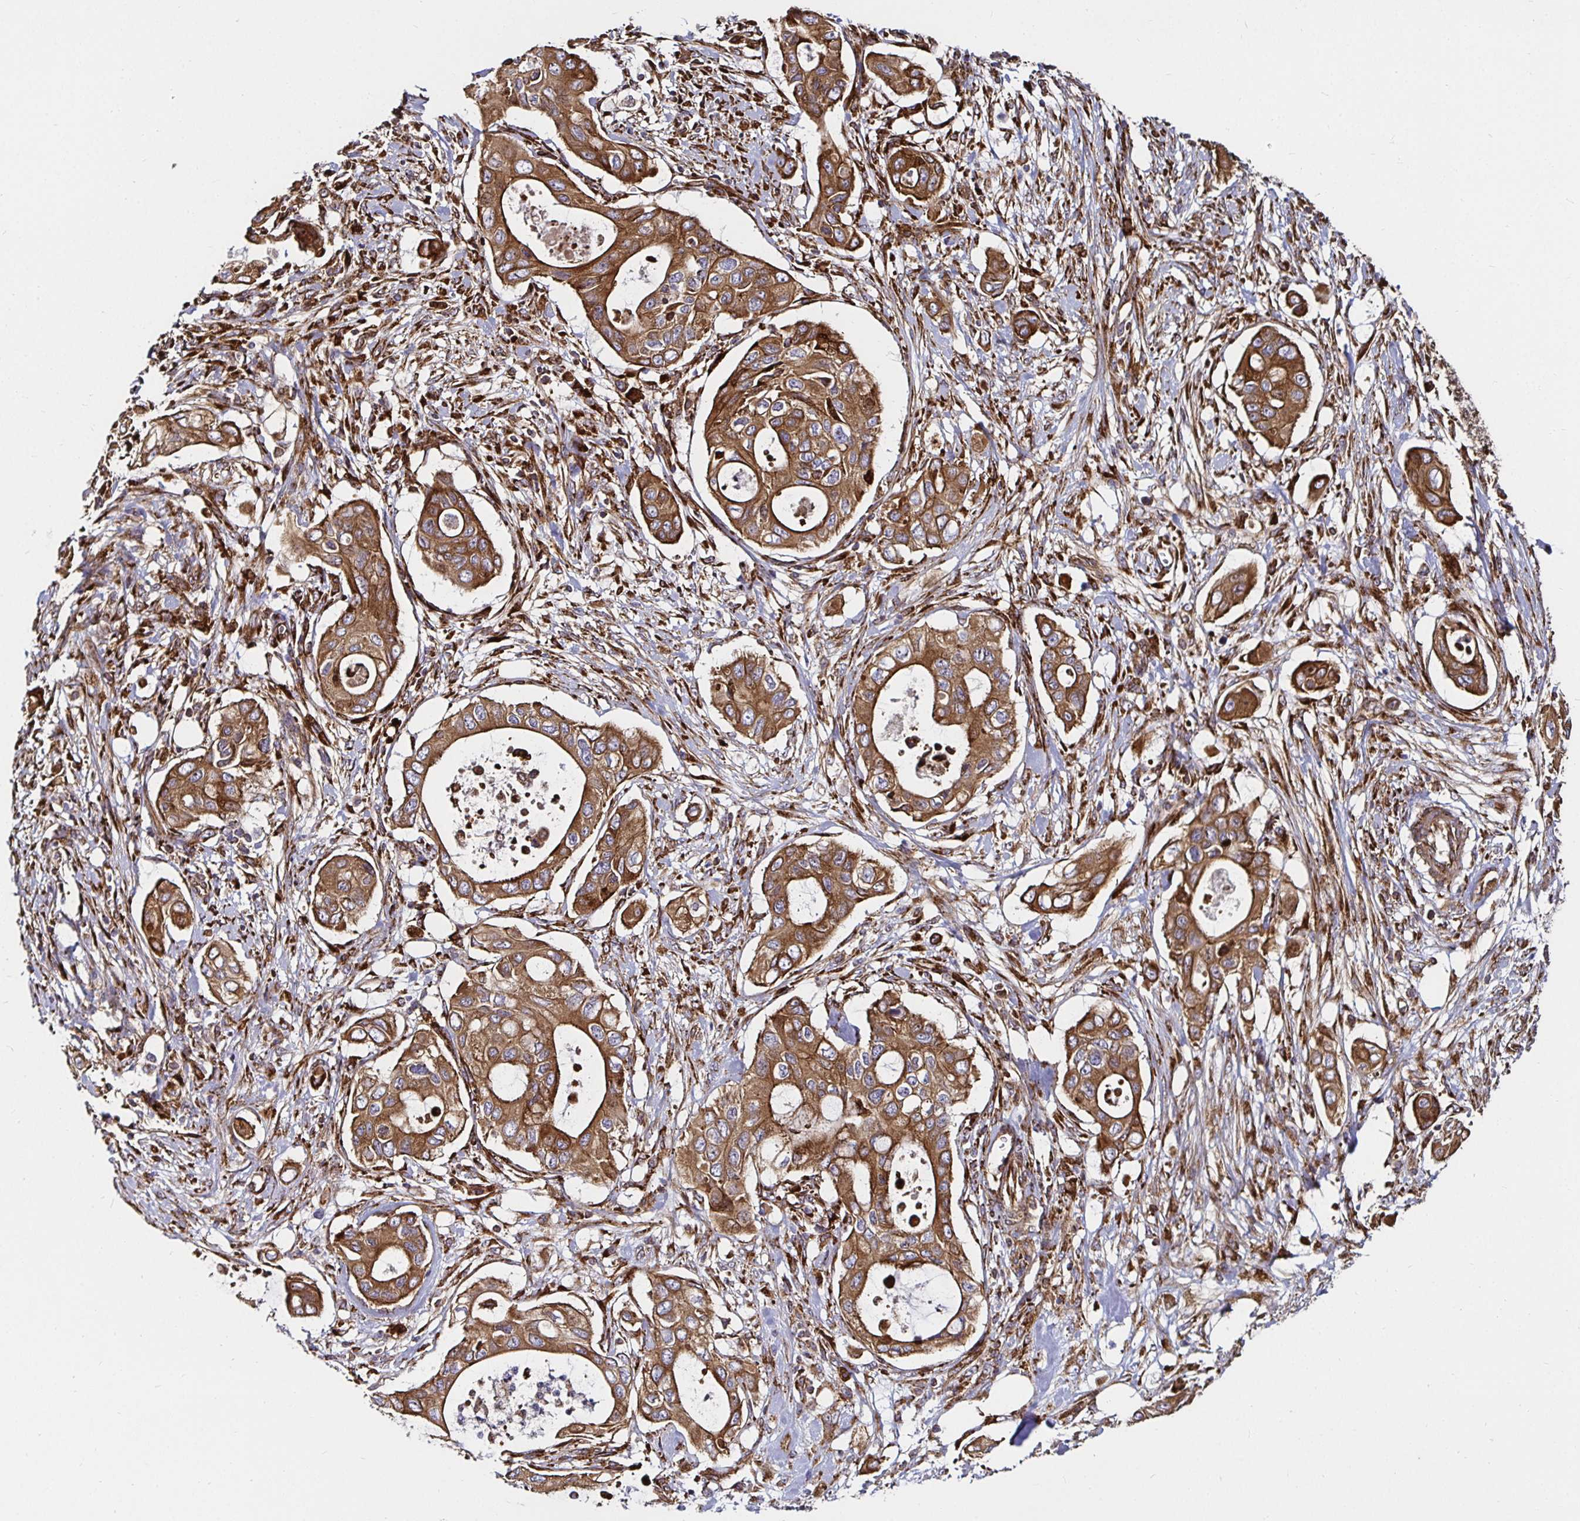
{"staining": {"intensity": "moderate", "quantity": ">75%", "location": "cytoplasmic/membranous"}, "tissue": "pancreatic cancer", "cell_type": "Tumor cells", "image_type": "cancer", "snomed": [{"axis": "morphology", "description": "Adenocarcinoma, NOS"}, {"axis": "topography", "description": "Pancreas"}], "caption": "Pancreatic cancer (adenocarcinoma) tissue shows moderate cytoplasmic/membranous positivity in about >75% of tumor cells, visualized by immunohistochemistry. (DAB = brown stain, brightfield microscopy at high magnification).", "gene": "SMYD3", "patient": {"sex": "female", "age": 63}}